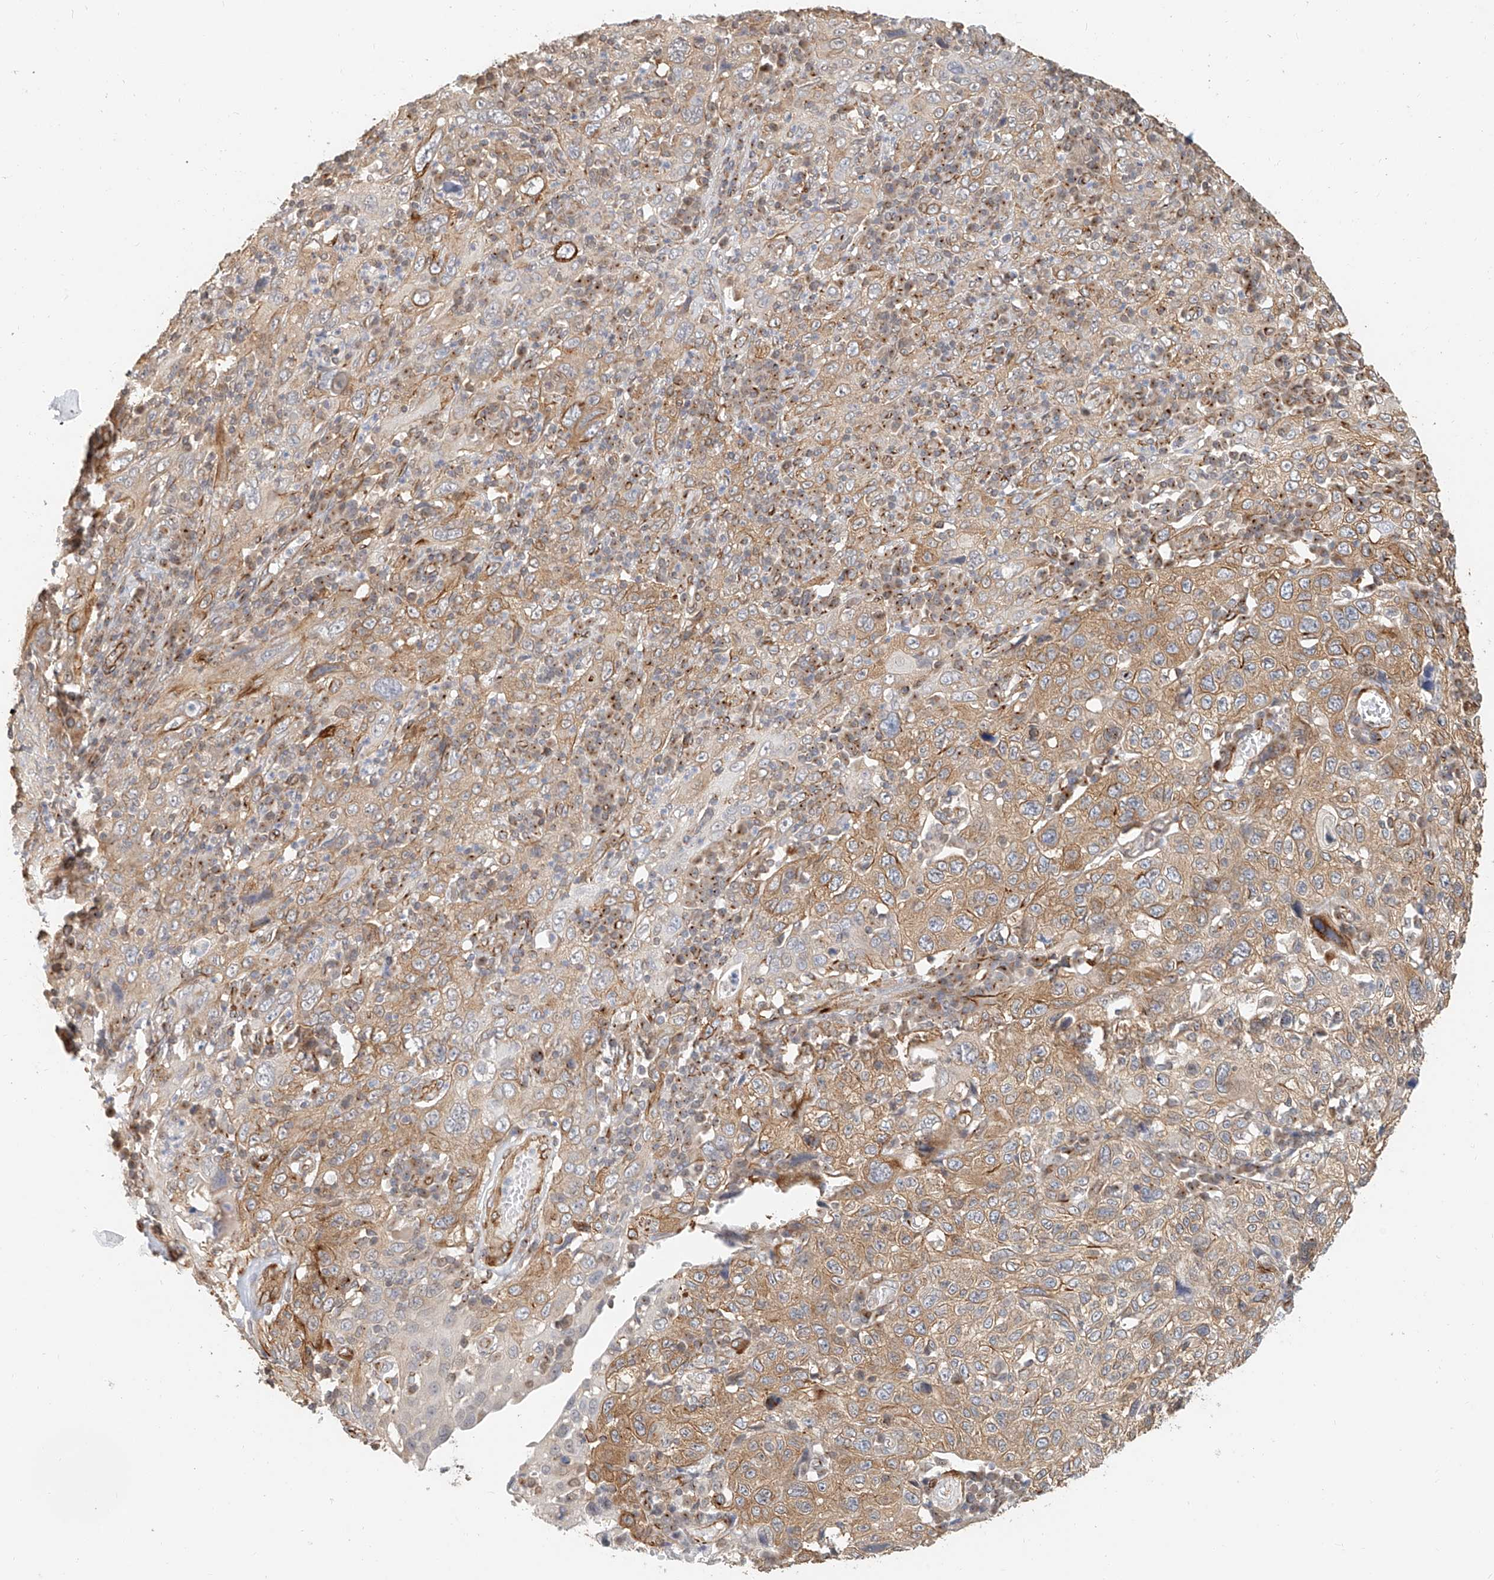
{"staining": {"intensity": "moderate", "quantity": "25%-75%", "location": "cytoplasmic/membranous"}, "tissue": "cervical cancer", "cell_type": "Tumor cells", "image_type": "cancer", "snomed": [{"axis": "morphology", "description": "Squamous cell carcinoma, NOS"}, {"axis": "topography", "description": "Cervix"}], "caption": "Immunohistochemical staining of cervical cancer (squamous cell carcinoma) demonstrates moderate cytoplasmic/membranous protein expression in about 25%-75% of tumor cells.", "gene": "NAP1L1", "patient": {"sex": "female", "age": 46}}